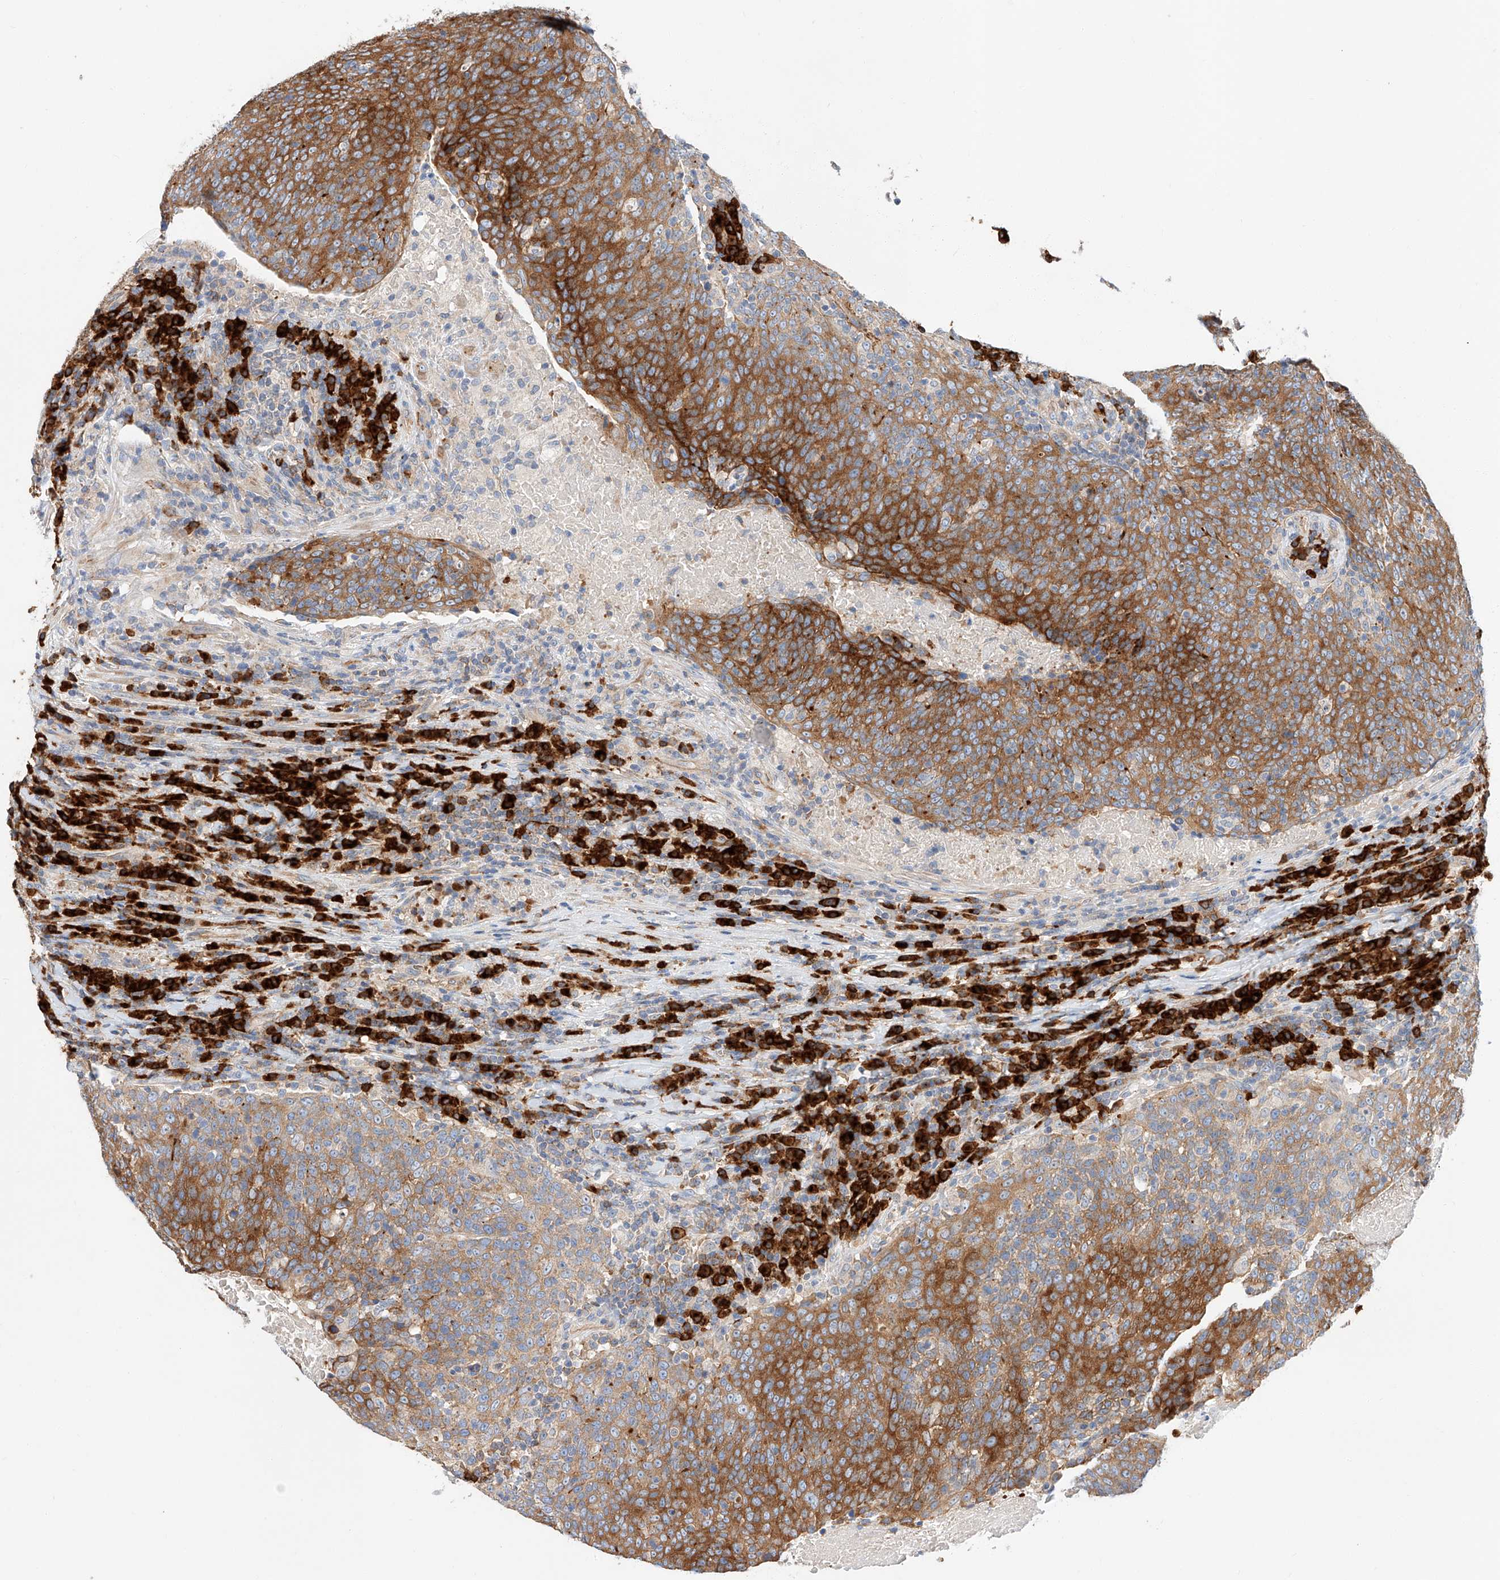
{"staining": {"intensity": "strong", "quantity": ">75%", "location": "cytoplasmic/membranous"}, "tissue": "head and neck cancer", "cell_type": "Tumor cells", "image_type": "cancer", "snomed": [{"axis": "morphology", "description": "Squamous cell carcinoma, NOS"}, {"axis": "morphology", "description": "Squamous cell carcinoma, metastatic, NOS"}, {"axis": "topography", "description": "Lymph node"}, {"axis": "topography", "description": "Head-Neck"}], "caption": "A high amount of strong cytoplasmic/membranous positivity is appreciated in about >75% of tumor cells in head and neck cancer (metastatic squamous cell carcinoma) tissue.", "gene": "GLMN", "patient": {"sex": "male", "age": 62}}